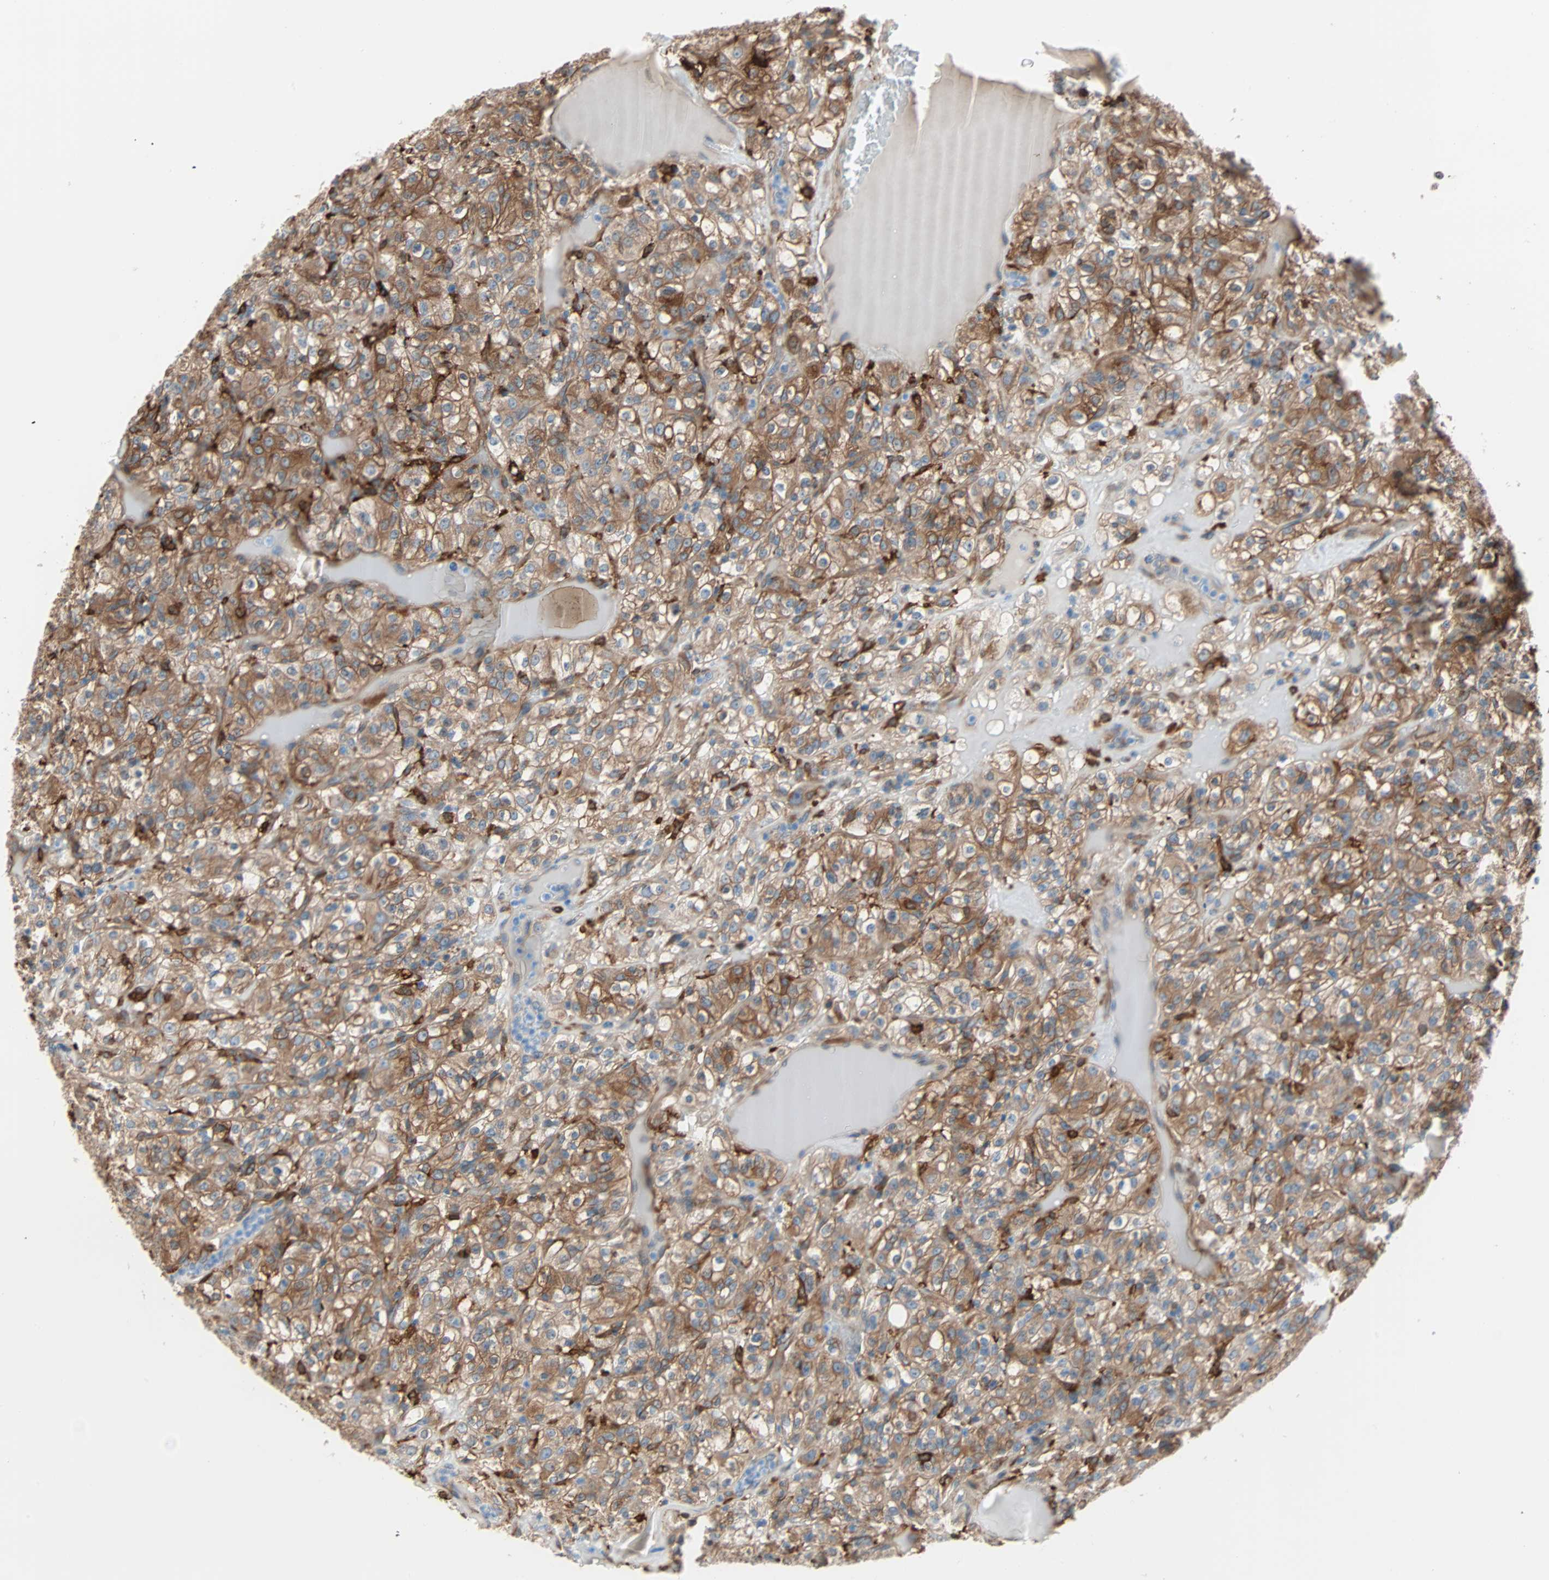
{"staining": {"intensity": "moderate", "quantity": ">75%", "location": "cytoplasmic/membranous"}, "tissue": "renal cancer", "cell_type": "Tumor cells", "image_type": "cancer", "snomed": [{"axis": "morphology", "description": "Normal tissue, NOS"}, {"axis": "morphology", "description": "Adenocarcinoma, NOS"}, {"axis": "topography", "description": "Kidney"}], "caption": "Human renal adenocarcinoma stained with a brown dye shows moderate cytoplasmic/membranous positive positivity in approximately >75% of tumor cells.", "gene": "EPB41L2", "patient": {"sex": "female", "age": 72}}